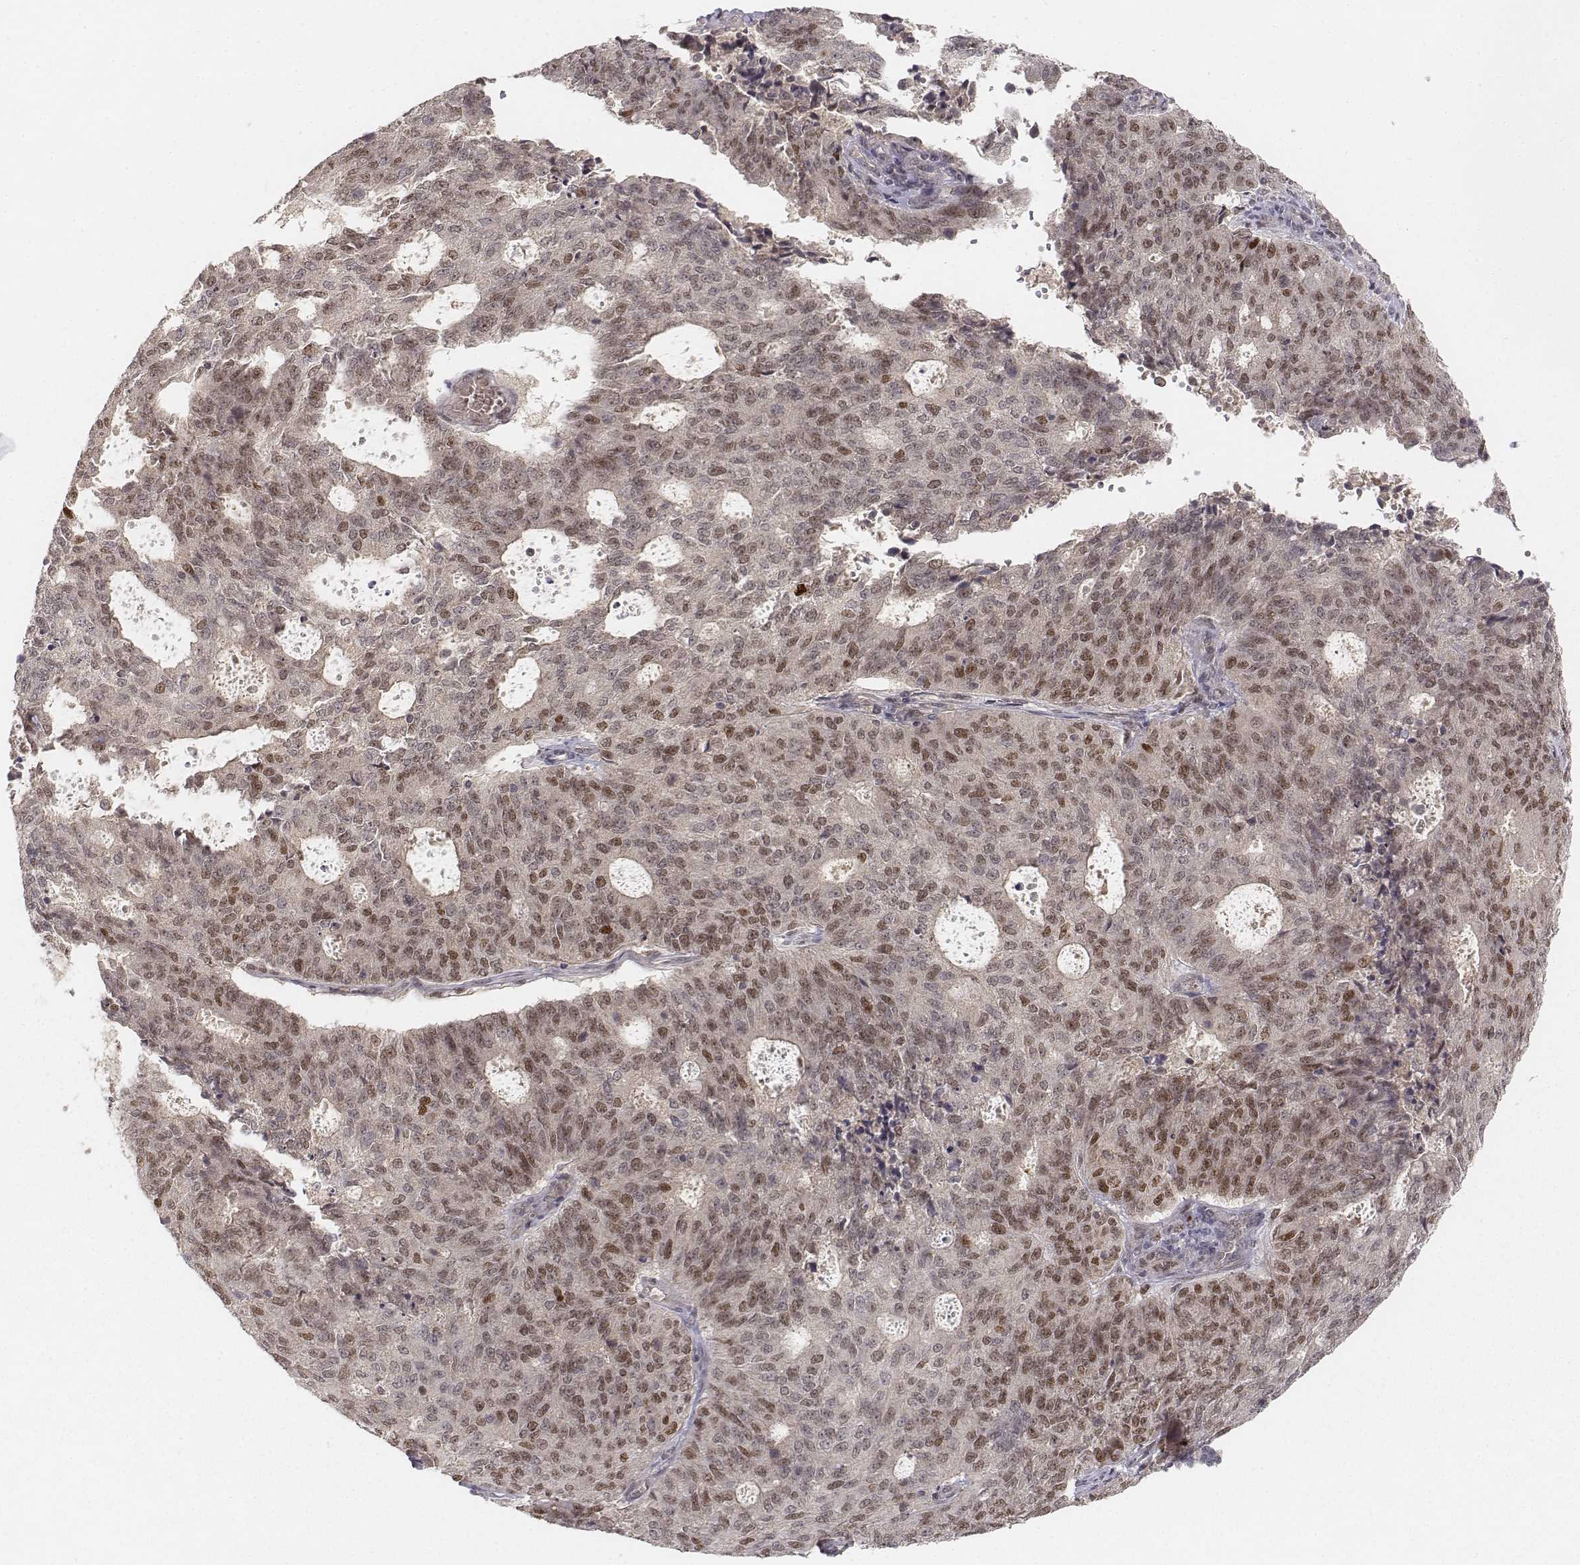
{"staining": {"intensity": "moderate", "quantity": ">75%", "location": "nuclear"}, "tissue": "endometrial cancer", "cell_type": "Tumor cells", "image_type": "cancer", "snomed": [{"axis": "morphology", "description": "Adenocarcinoma, NOS"}, {"axis": "topography", "description": "Endometrium"}], "caption": "Immunohistochemical staining of endometrial cancer displays medium levels of moderate nuclear protein expression in about >75% of tumor cells.", "gene": "FANCD2", "patient": {"sex": "female", "age": 82}}